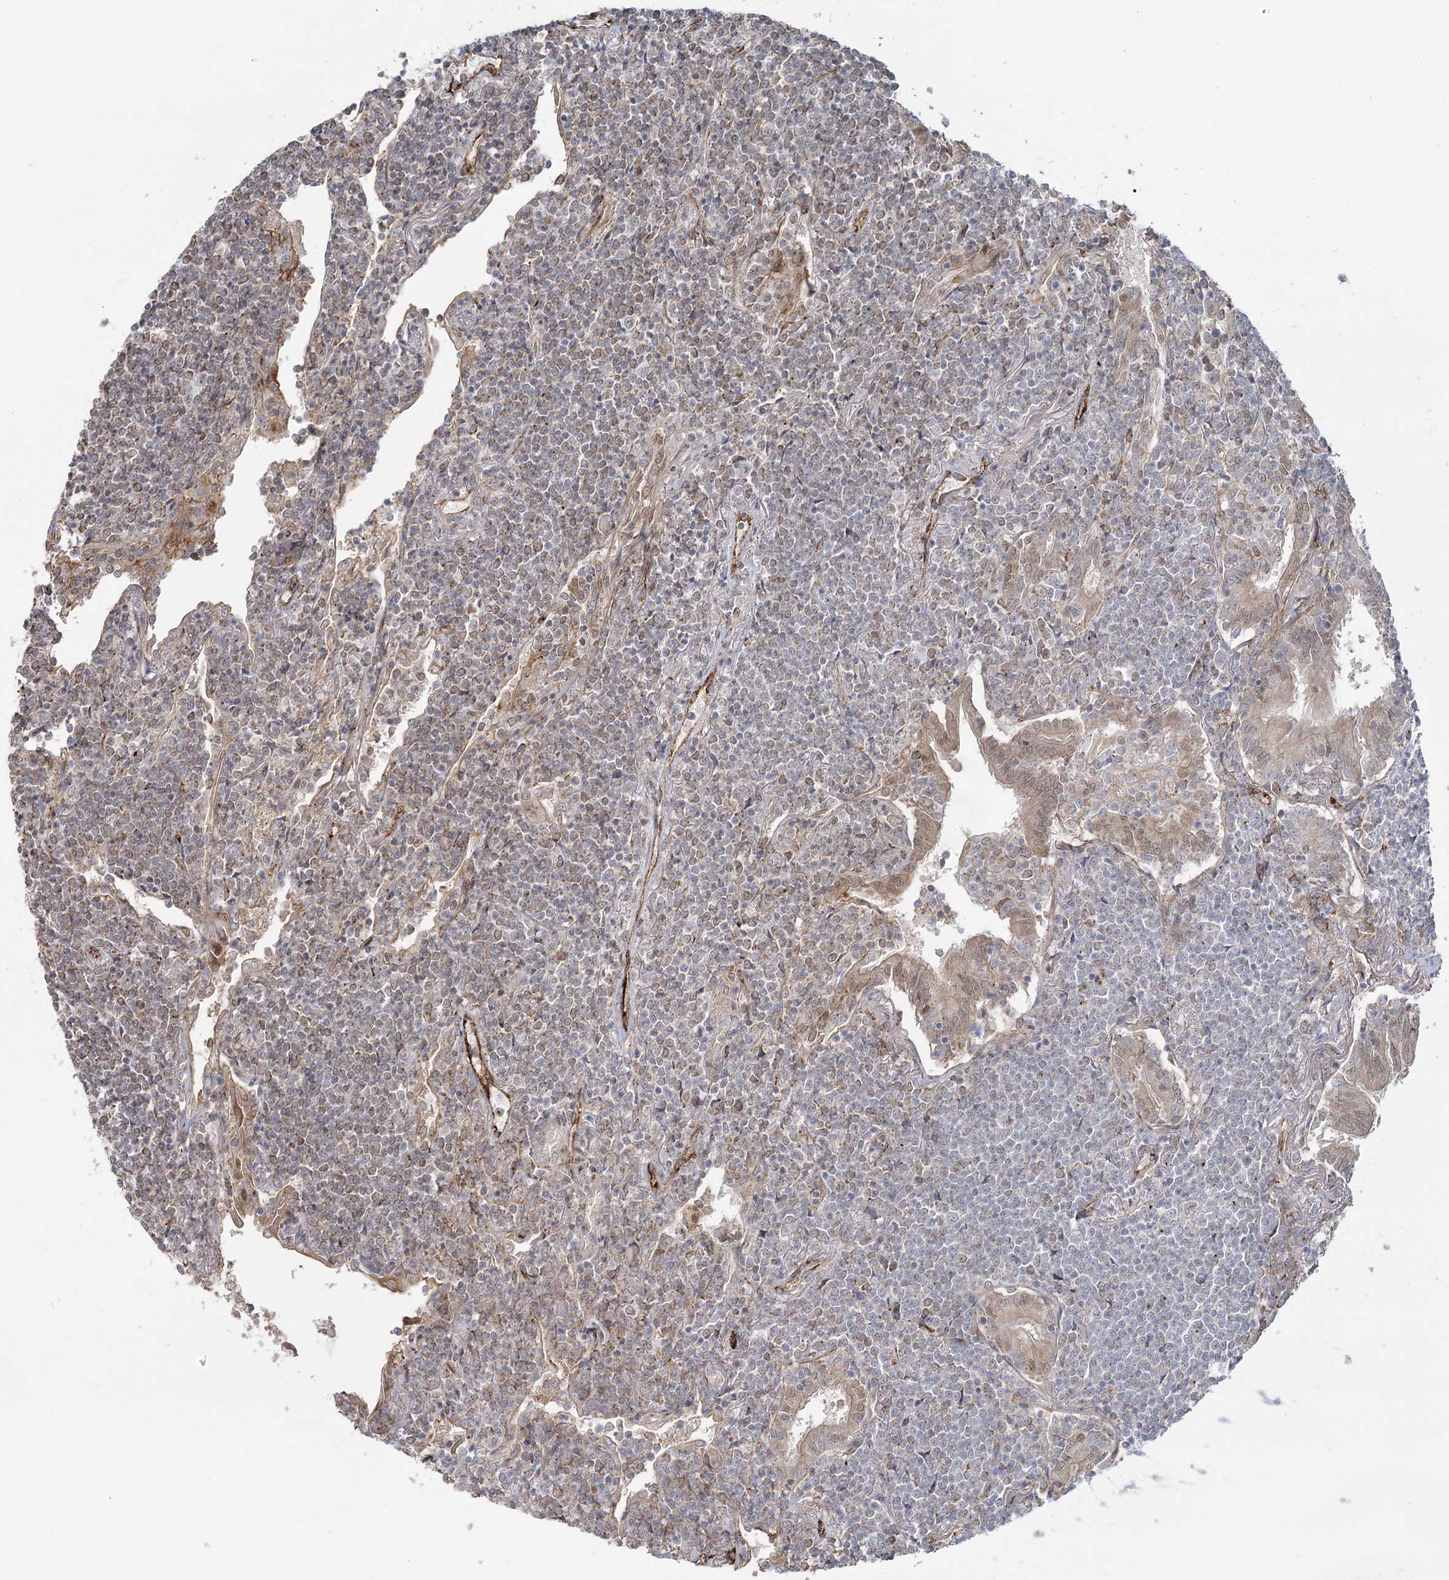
{"staining": {"intensity": "weak", "quantity": "<25%", "location": "cytoplasmic/membranous"}, "tissue": "lymphoma", "cell_type": "Tumor cells", "image_type": "cancer", "snomed": [{"axis": "morphology", "description": "Malignant lymphoma, non-Hodgkin's type, Low grade"}, {"axis": "topography", "description": "Lung"}], "caption": "A high-resolution photomicrograph shows IHC staining of low-grade malignant lymphoma, non-Hodgkin's type, which reveals no significant positivity in tumor cells.", "gene": "KBTBD4", "patient": {"sex": "female", "age": 71}}